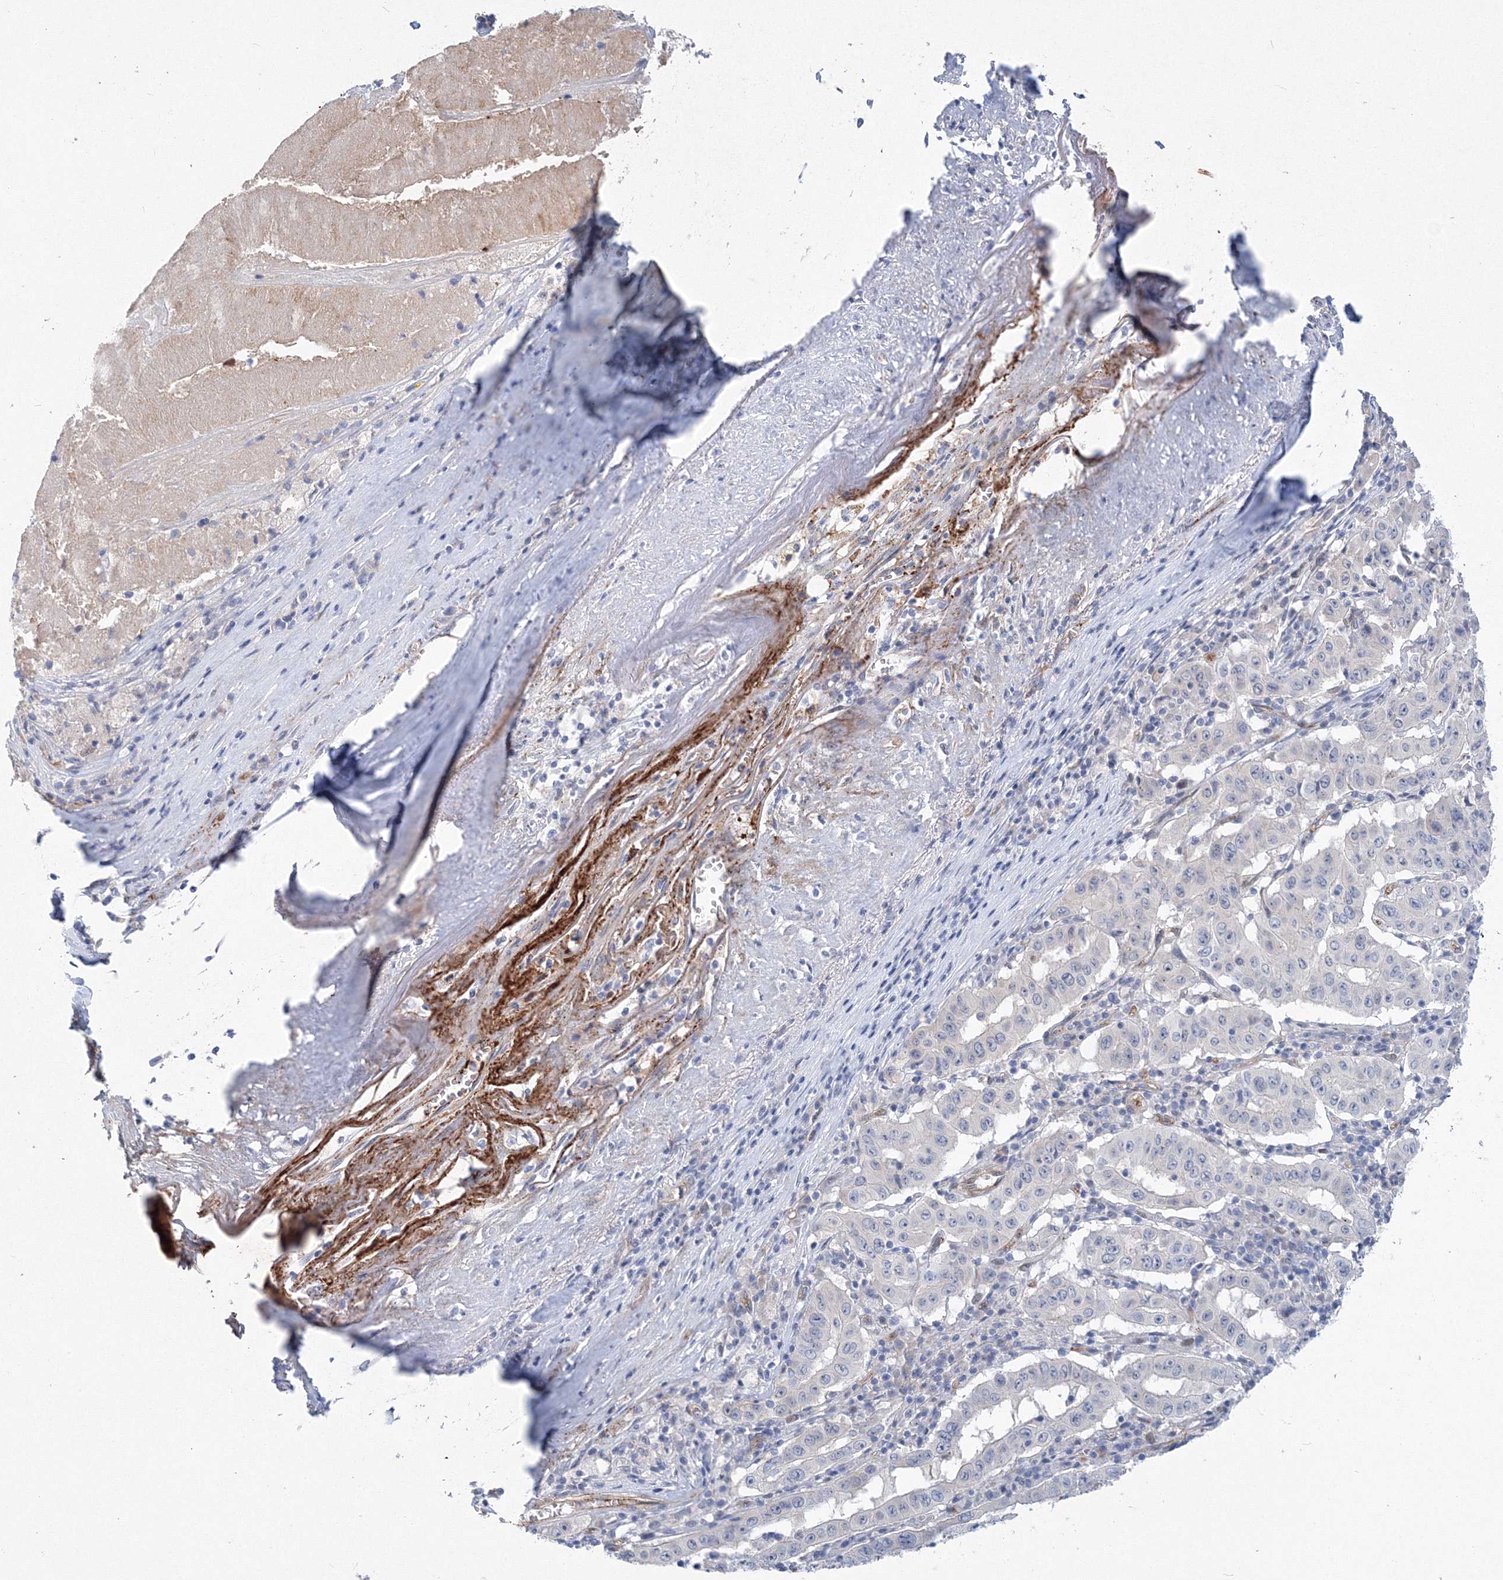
{"staining": {"intensity": "negative", "quantity": "none", "location": "none"}, "tissue": "pancreatic cancer", "cell_type": "Tumor cells", "image_type": "cancer", "snomed": [{"axis": "morphology", "description": "Adenocarcinoma, NOS"}, {"axis": "topography", "description": "Pancreas"}], "caption": "A high-resolution histopathology image shows IHC staining of adenocarcinoma (pancreatic), which reveals no significant expression in tumor cells.", "gene": "TANC1", "patient": {"sex": "male", "age": 63}}